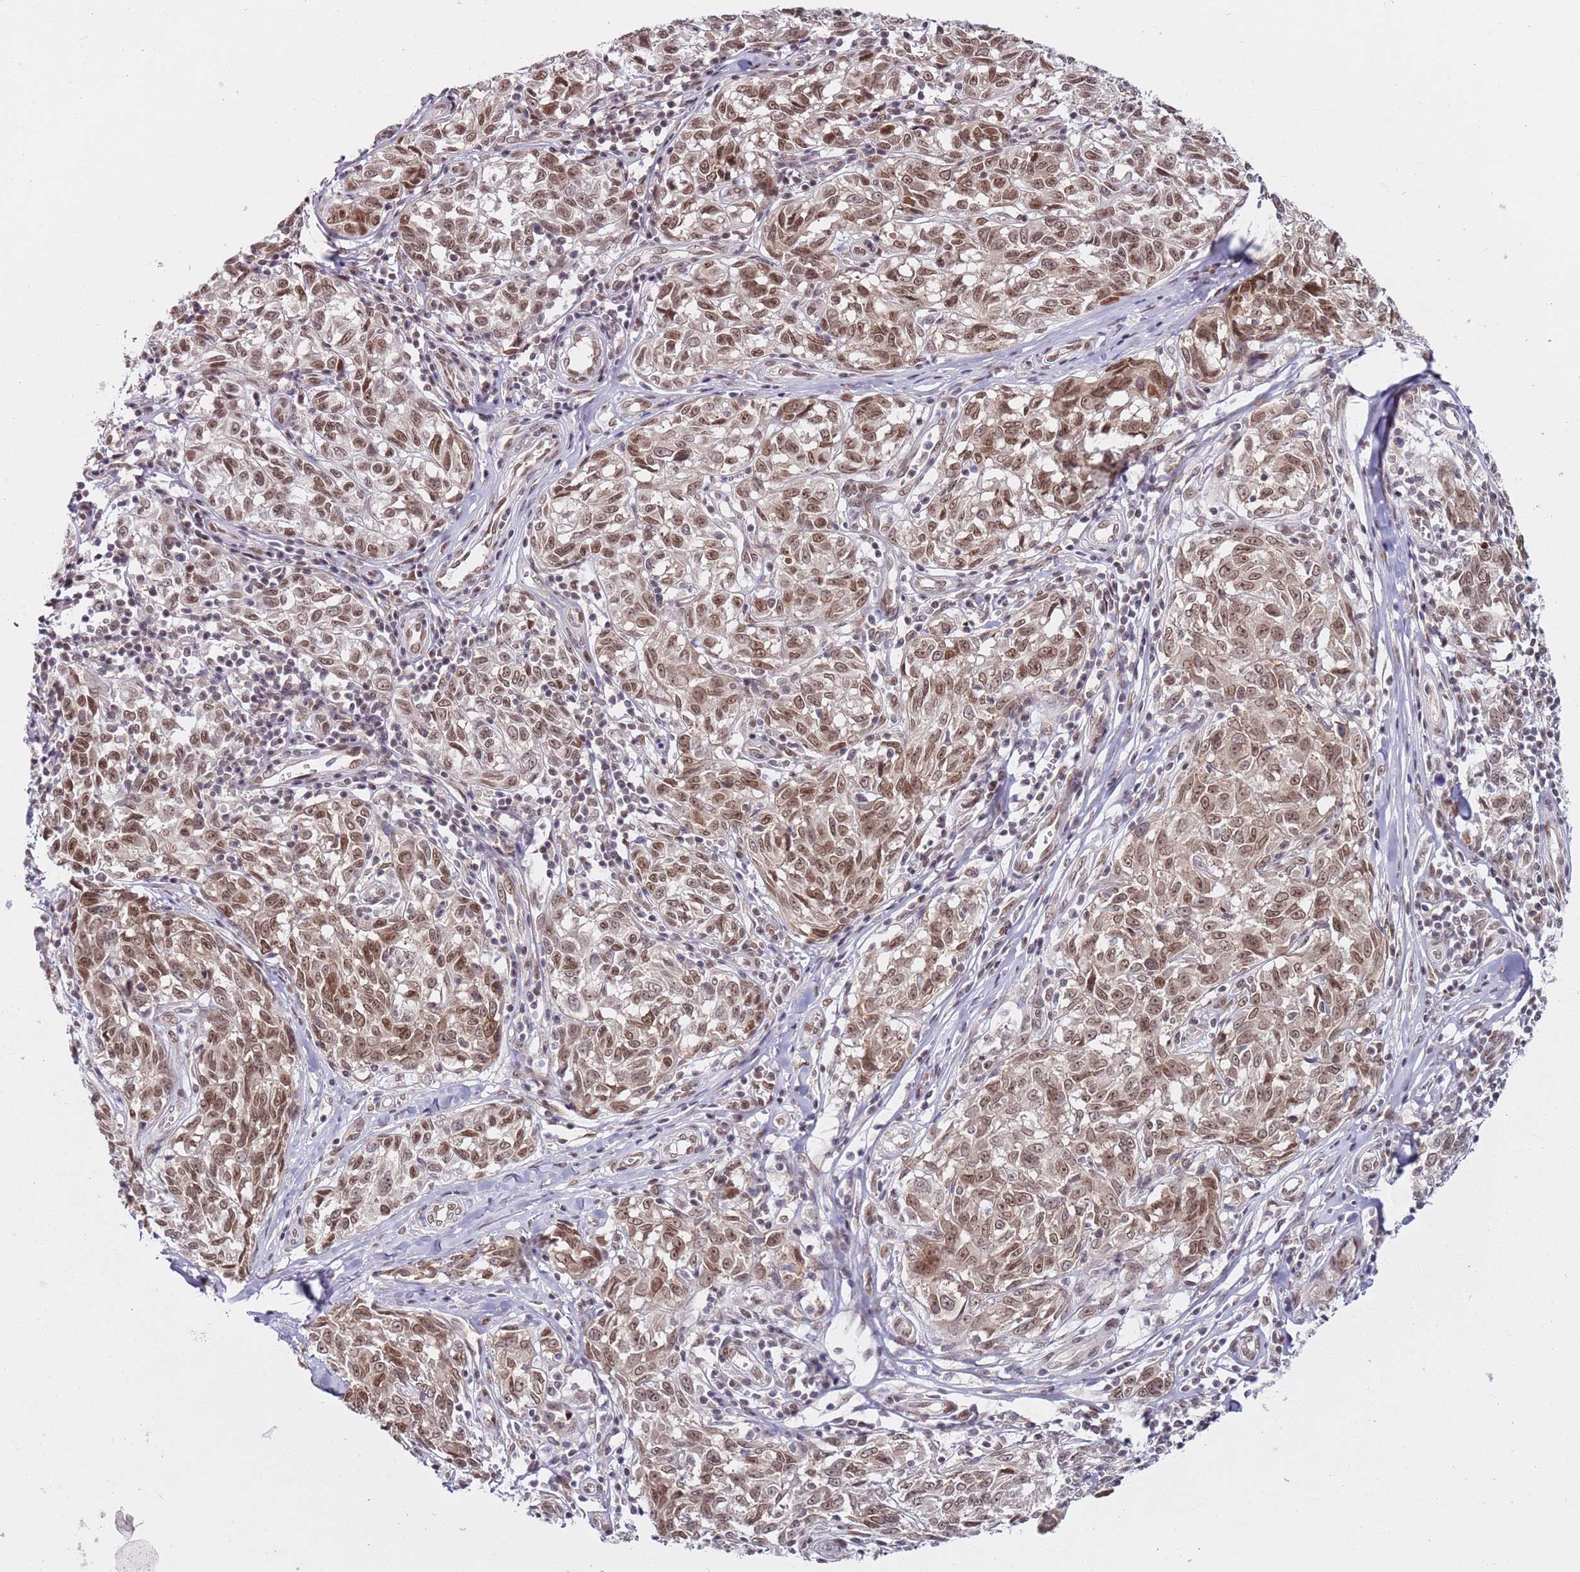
{"staining": {"intensity": "moderate", "quantity": ">75%", "location": "nuclear"}, "tissue": "melanoma", "cell_type": "Tumor cells", "image_type": "cancer", "snomed": [{"axis": "morphology", "description": "Normal tissue, NOS"}, {"axis": "morphology", "description": "Malignant melanoma, NOS"}, {"axis": "topography", "description": "Skin"}], "caption": "Melanoma was stained to show a protein in brown. There is medium levels of moderate nuclear expression in approximately >75% of tumor cells. The staining was performed using DAB (3,3'-diaminobenzidine), with brown indicating positive protein expression. Nuclei are stained blue with hematoxylin.", "gene": "SLC25A32", "patient": {"sex": "female", "age": 64}}